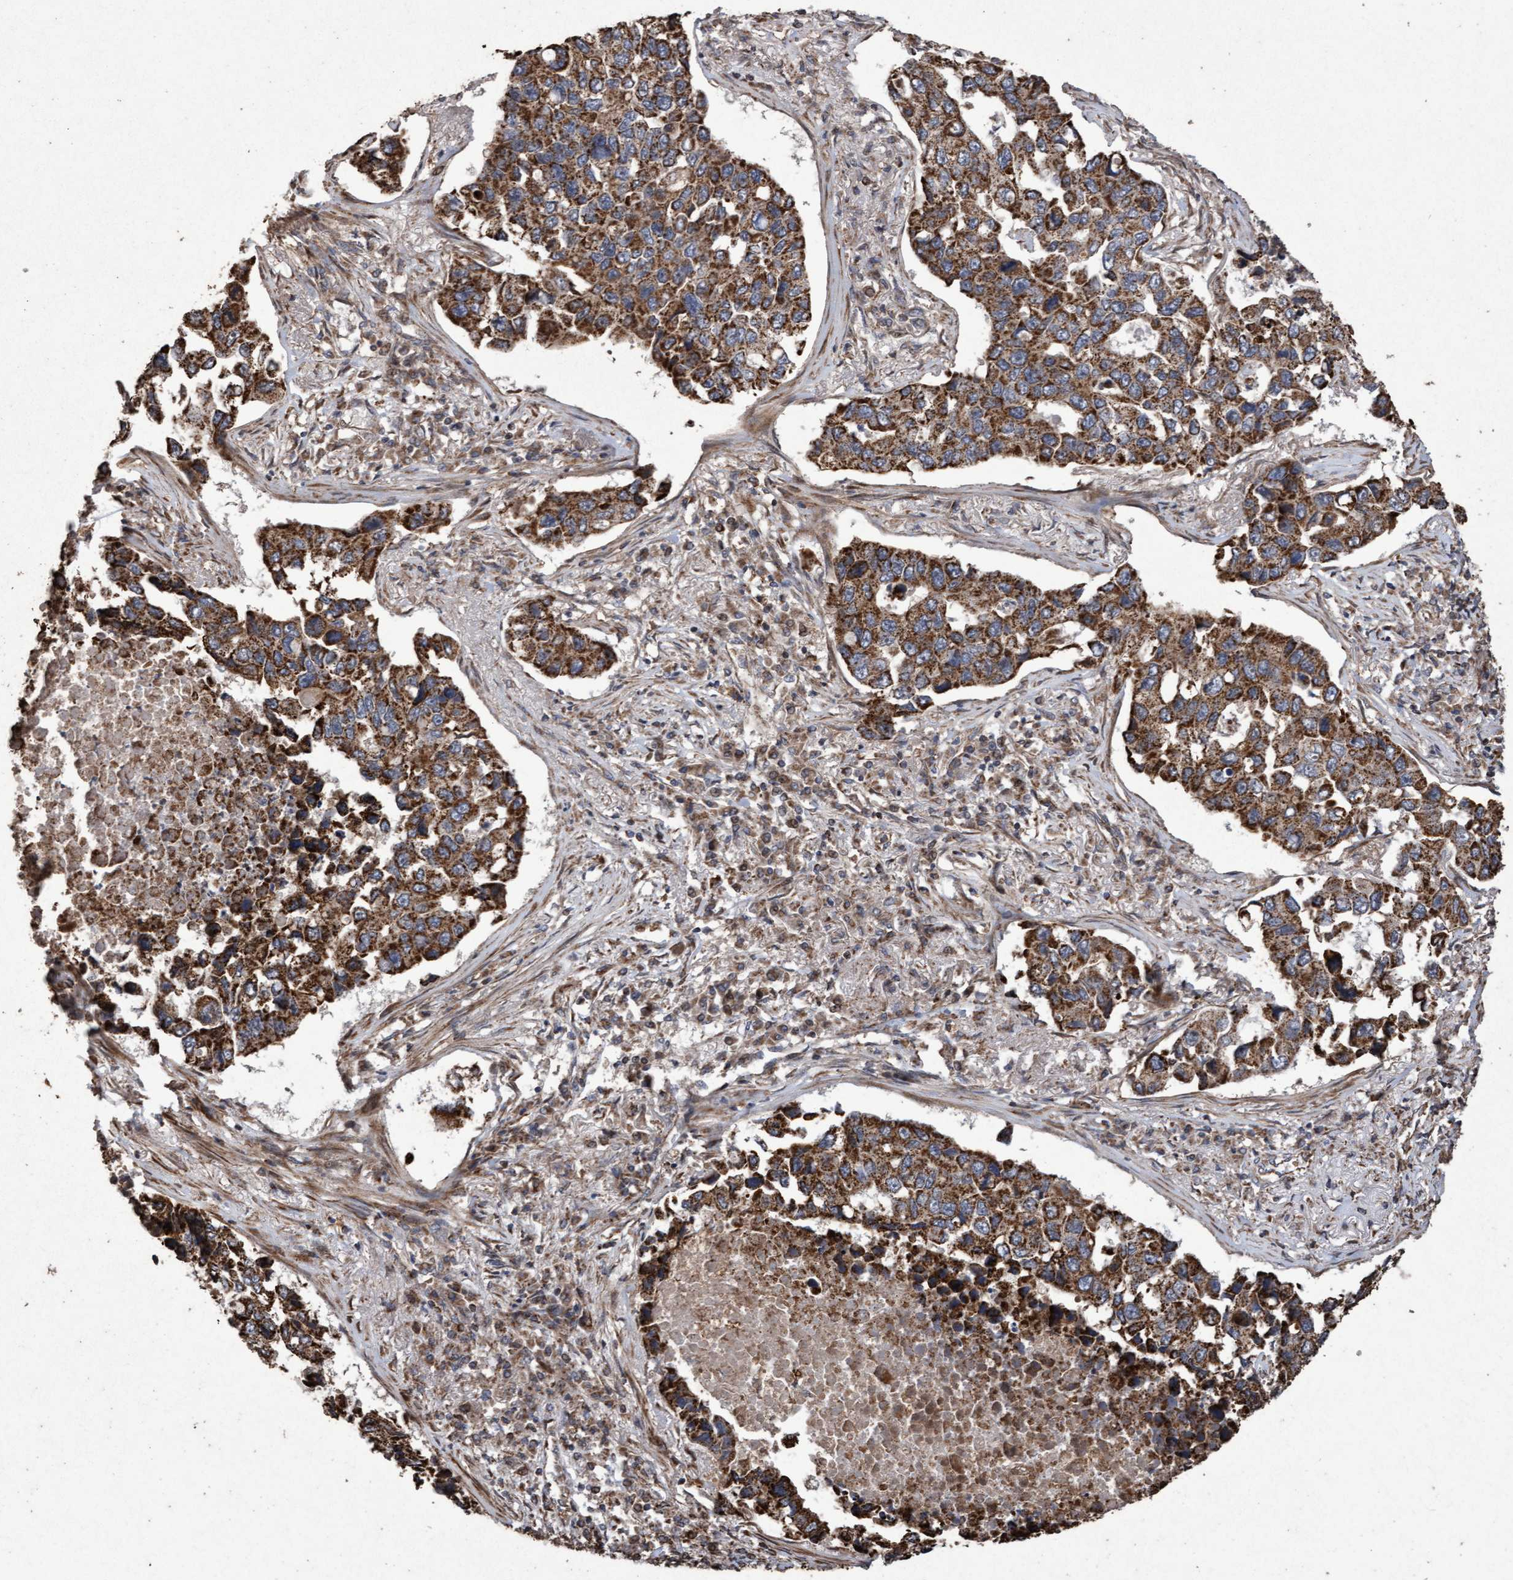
{"staining": {"intensity": "strong", "quantity": ">75%", "location": "cytoplasmic/membranous"}, "tissue": "lung cancer", "cell_type": "Tumor cells", "image_type": "cancer", "snomed": [{"axis": "morphology", "description": "Adenocarcinoma, NOS"}, {"axis": "topography", "description": "Lung"}], "caption": "A brown stain highlights strong cytoplasmic/membranous positivity of a protein in human adenocarcinoma (lung) tumor cells. The staining is performed using DAB (3,3'-diaminobenzidine) brown chromogen to label protein expression. The nuclei are counter-stained blue using hematoxylin.", "gene": "OSBP2", "patient": {"sex": "male", "age": 64}}